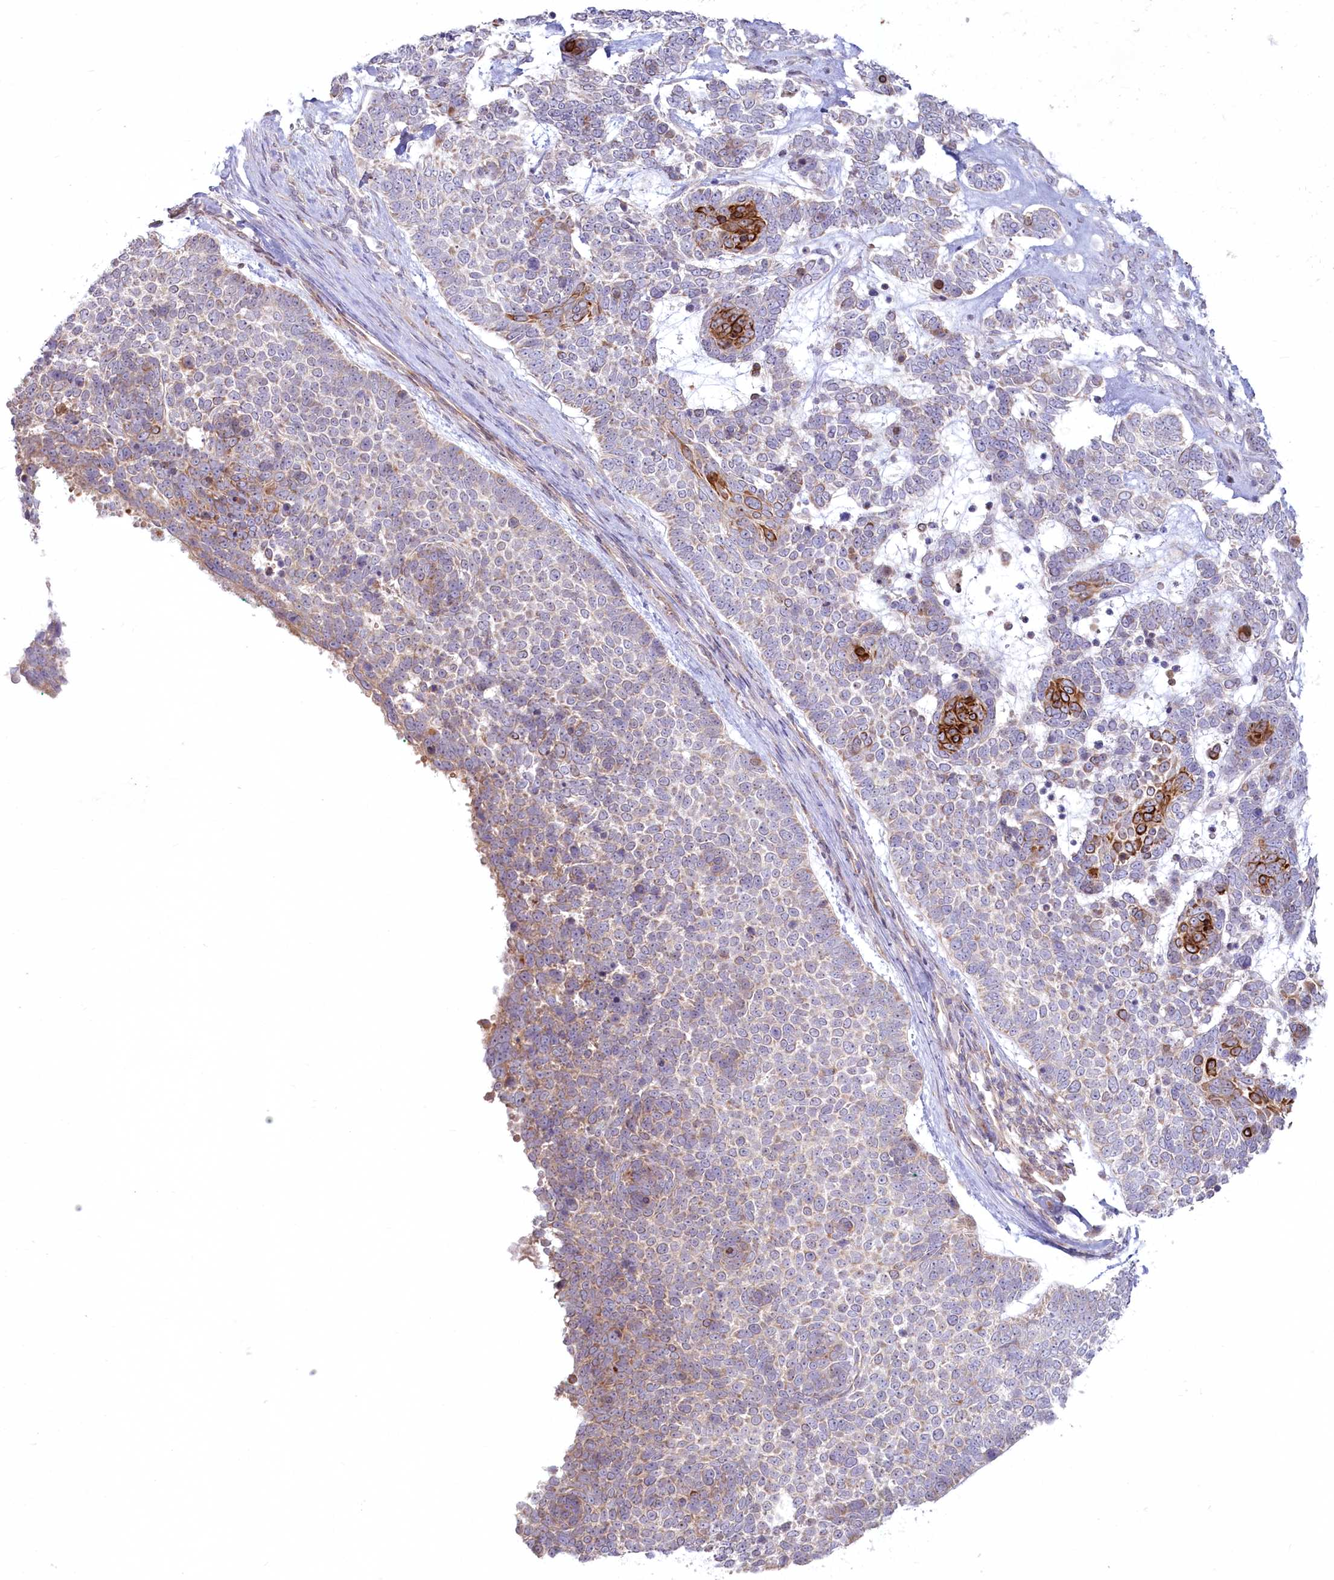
{"staining": {"intensity": "strong", "quantity": "<25%", "location": "cytoplasmic/membranous"}, "tissue": "skin cancer", "cell_type": "Tumor cells", "image_type": "cancer", "snomed": [{"axis": "morphology", "description": "Basal cell carcinoma"}, {"axis": "topography", "description": "Skin"}], "caption": "A micrograph of human skin cancer (basal cell carcinoma) stained for a protein shows strong cytoplasmic/membranous brown staining in tumor cells.", "gene": "MTG1", "patient": {"sex": "female", "age": 81}}